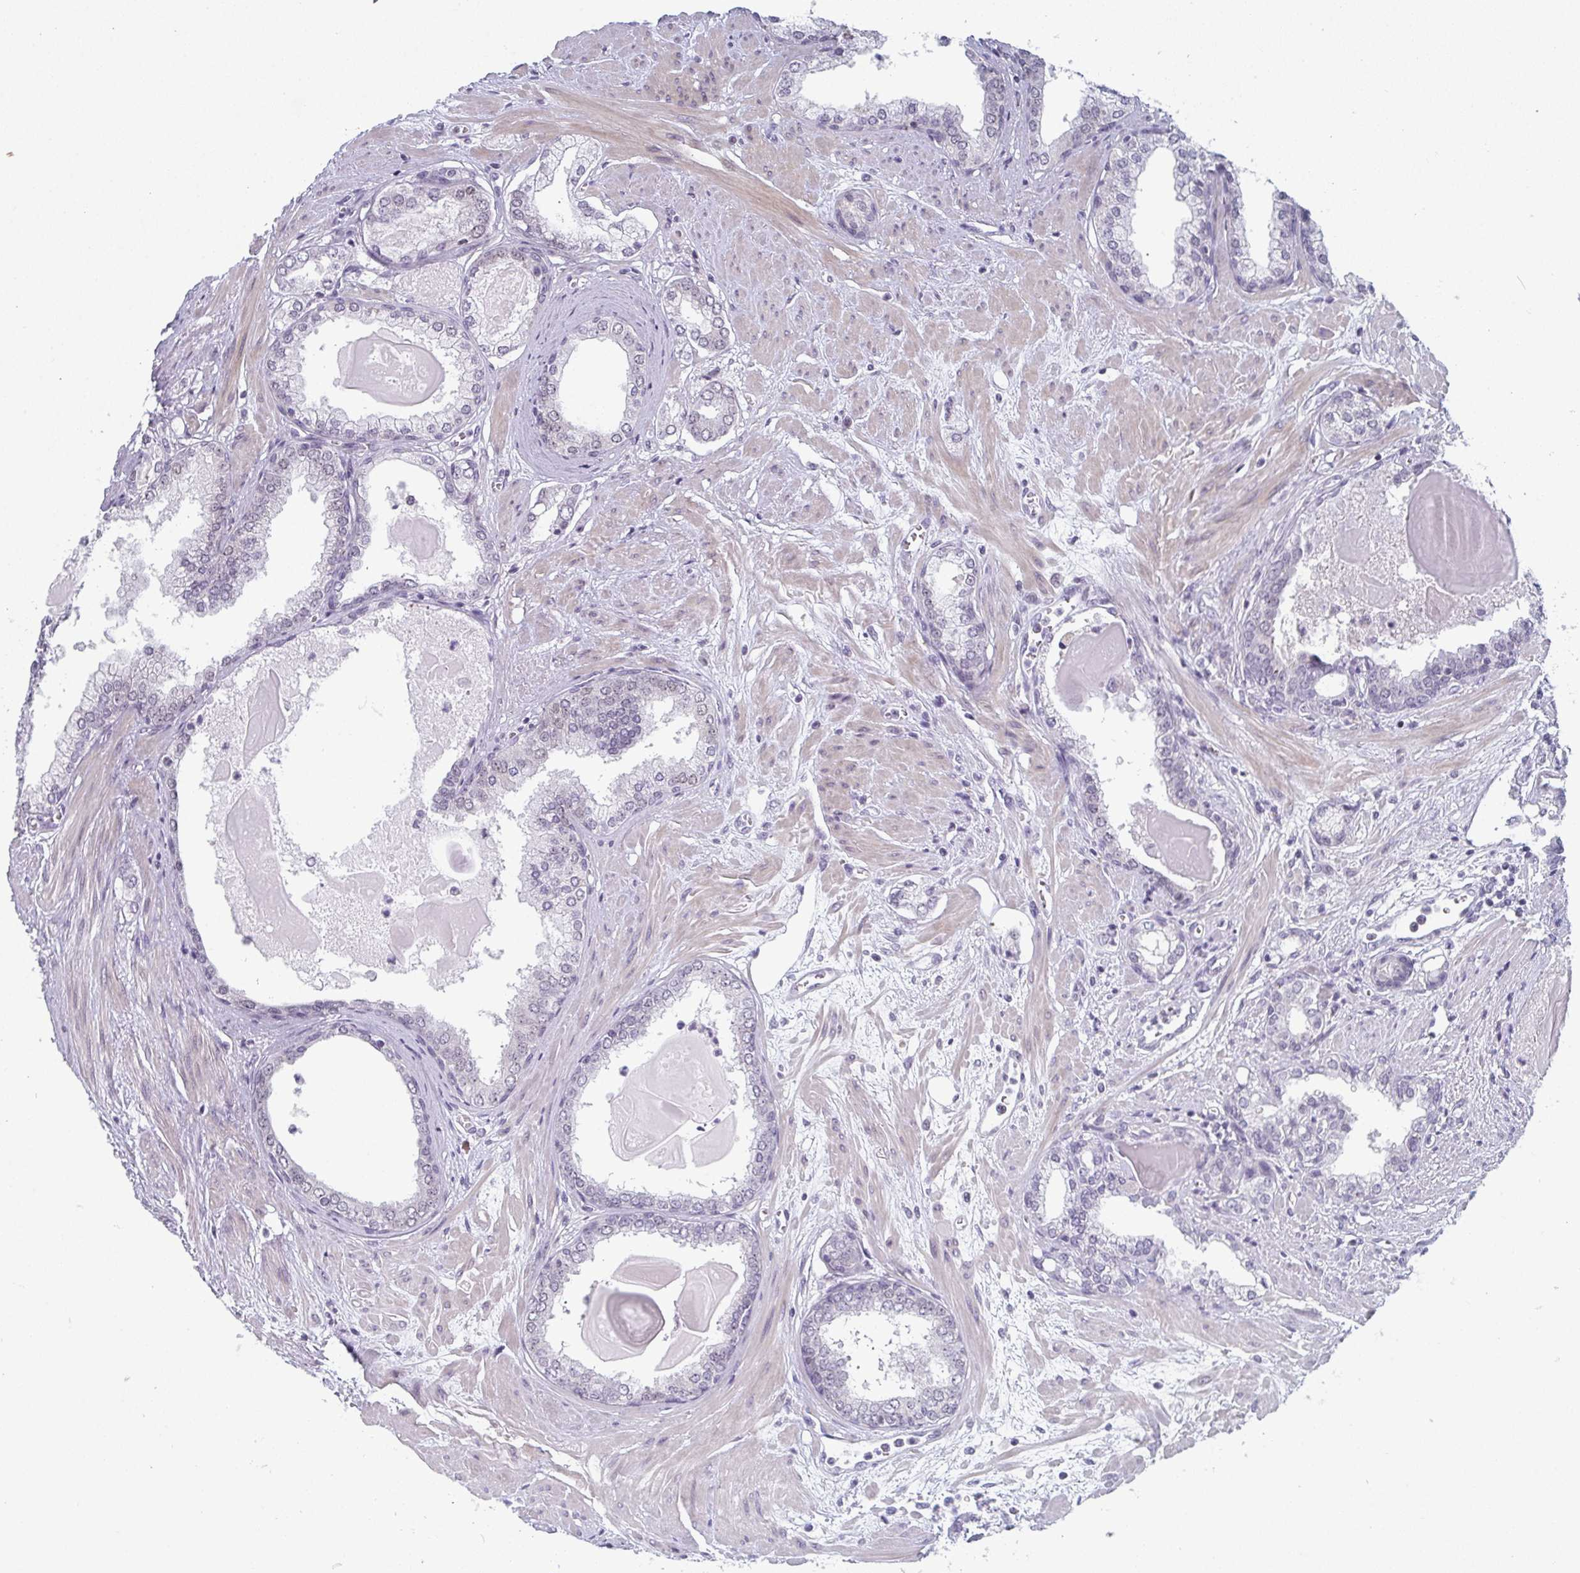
{"staining": {"intensity": "negative", "quantity": "none", "location": "none"}, "tissue": "prostate cancer", "cell_type": "Tumor cells", "image_type": "cancer", "snomed": [{"axis": "morphology", "description": "Adenocarcinoma, Low grade"}, {"axis": "topography", "description": "Prostate"}], "caption": "Image shows no significant protein expression in tumor cells of low-grade adenocarcinoma (prostate).", "gene": "PYCR3", "patient": {"sex": "male", "age": 64}}